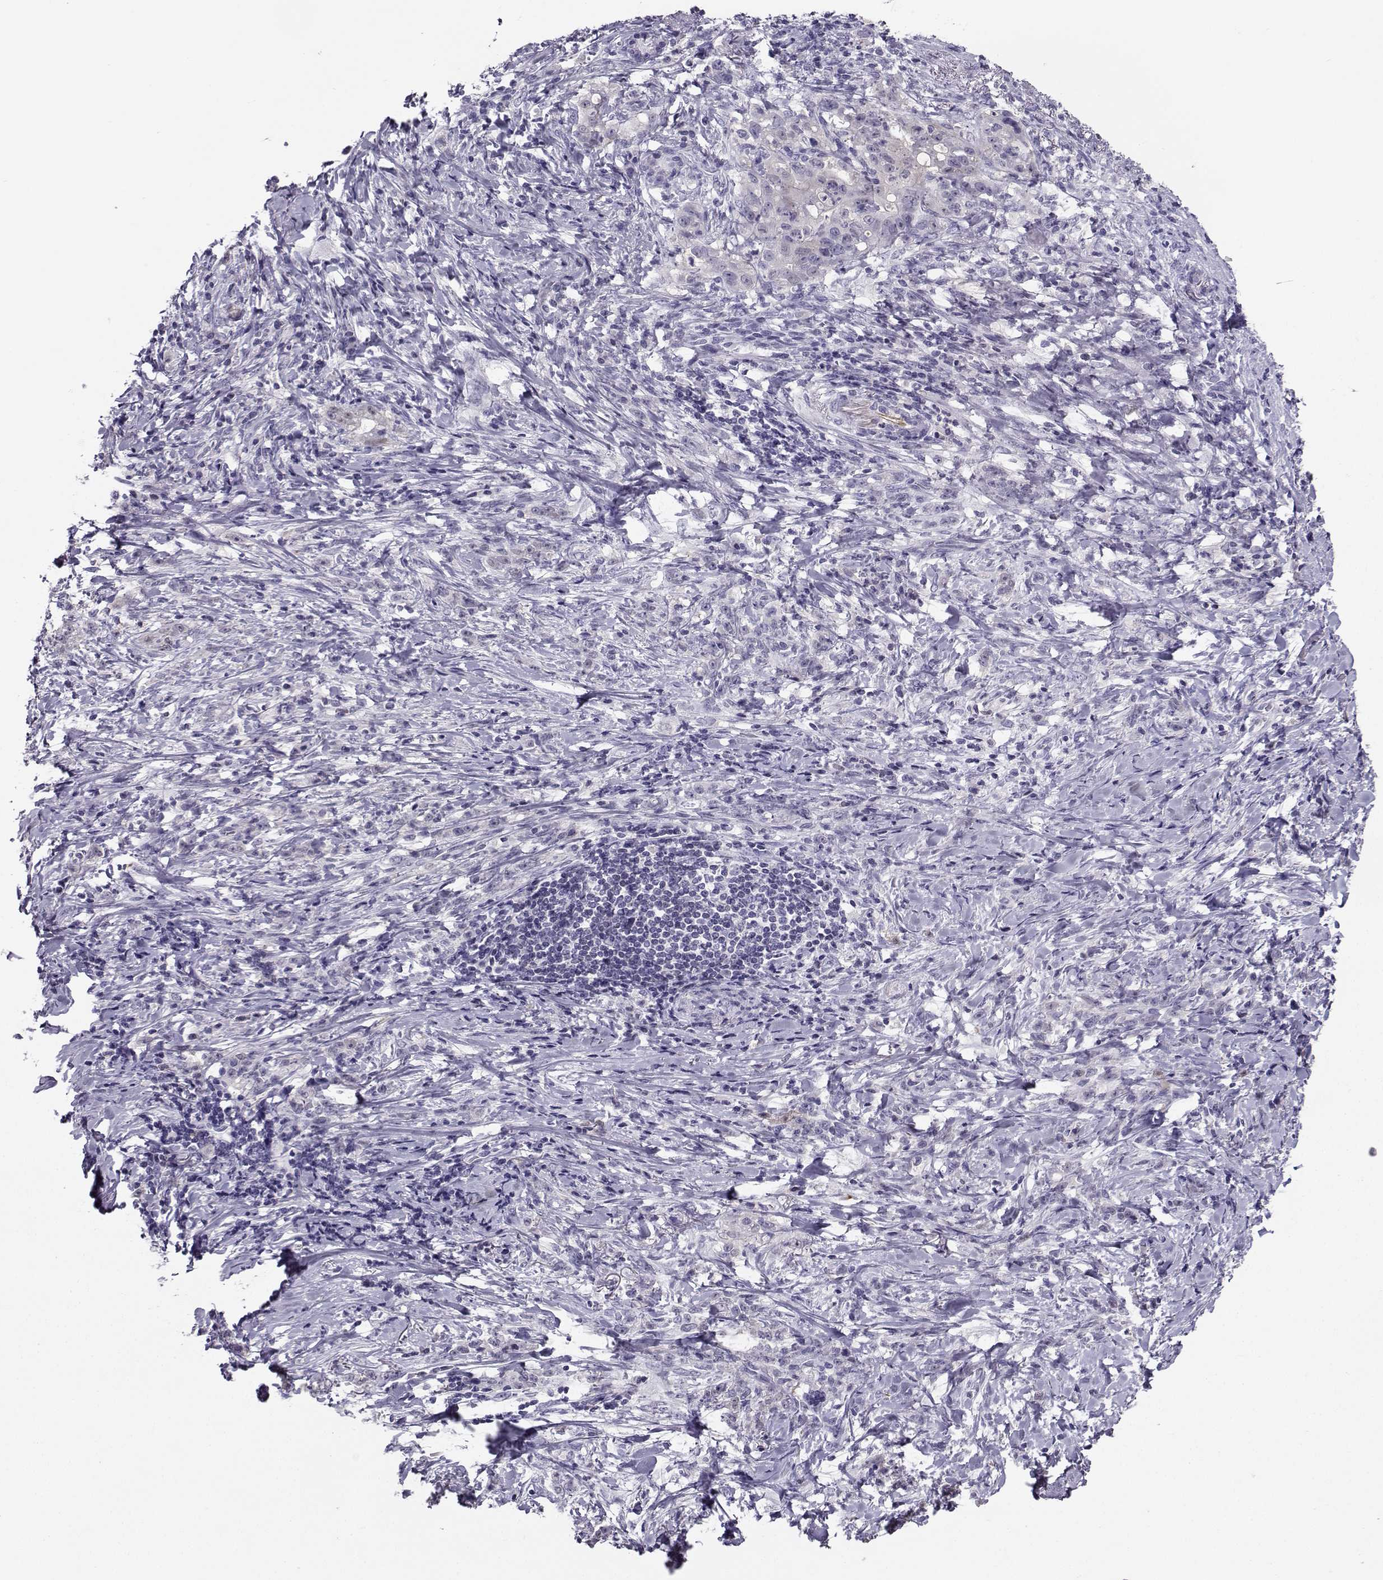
{"staining": {"intensity": "negative", "quantity": "none", "location": "none"}, "tissue": "stomach cancer", "cell_type": "Tumor cells", "image_type": "cancer", "snomed": [{"axis": "morphology", "description": "Adenocarcinoma, NOS"}, {"axis": "topography", "description": "Stomach, lower"}], "caption": "Immunohistochemistry micrograph of human adenocarcinoma (stomach) stained for a protein (brown), which exhibits no expression in tumor cells.", "gene": "PGK1", "patient": {"sex": "male", "age": 88}}